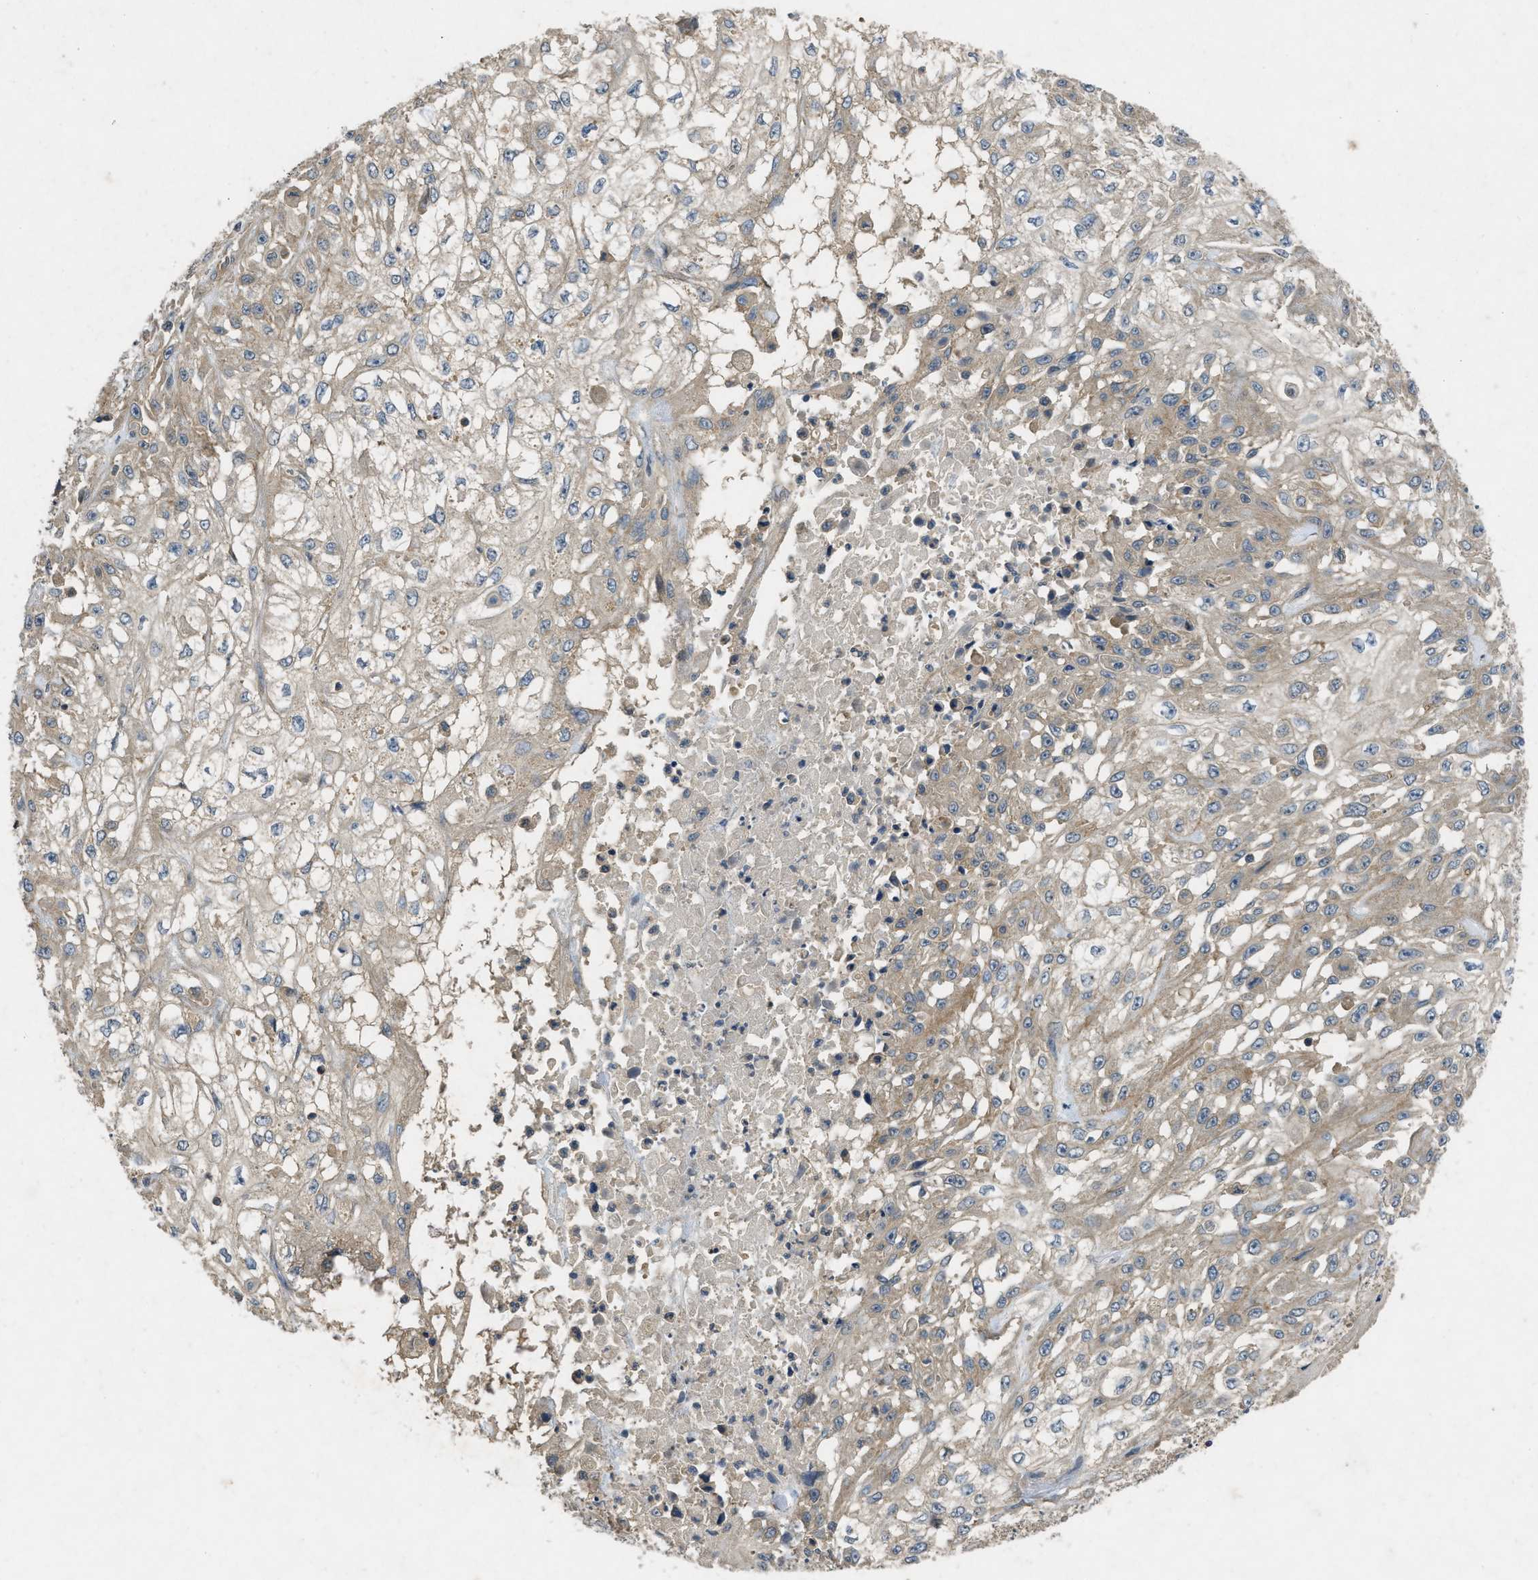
{"staining": {"intensity": "weak", "quantity": "25%-75%", "location": "cytoplasmic/membranous"}, "tissue": "skin cancer", "cell_type": "Tumor cells", "image_type": "cancer", "snomed": [{"axis": "morphology", "description": "Squamous cell carcinoma, NOS"}, {"axis": "morphology", "description": "Squamous cell carcinoma, metastatic, NOS"}, {"axis": "topography", "description": "Skin"}, {"axis": "topography", "description": "Lymph node"}], "caption": "Immunohistochemistry (IHC) (DAB (3,3'-diaminobenzidine)) staining of human skin cancer (metastatic squamous cell carcinoma) exhibits weak cytoplasmic/membranous protein positivity in about 25%-75% of tumor cells.", "gene": "PPP3CA", "patient": {"sex": "male", "age": 75}}